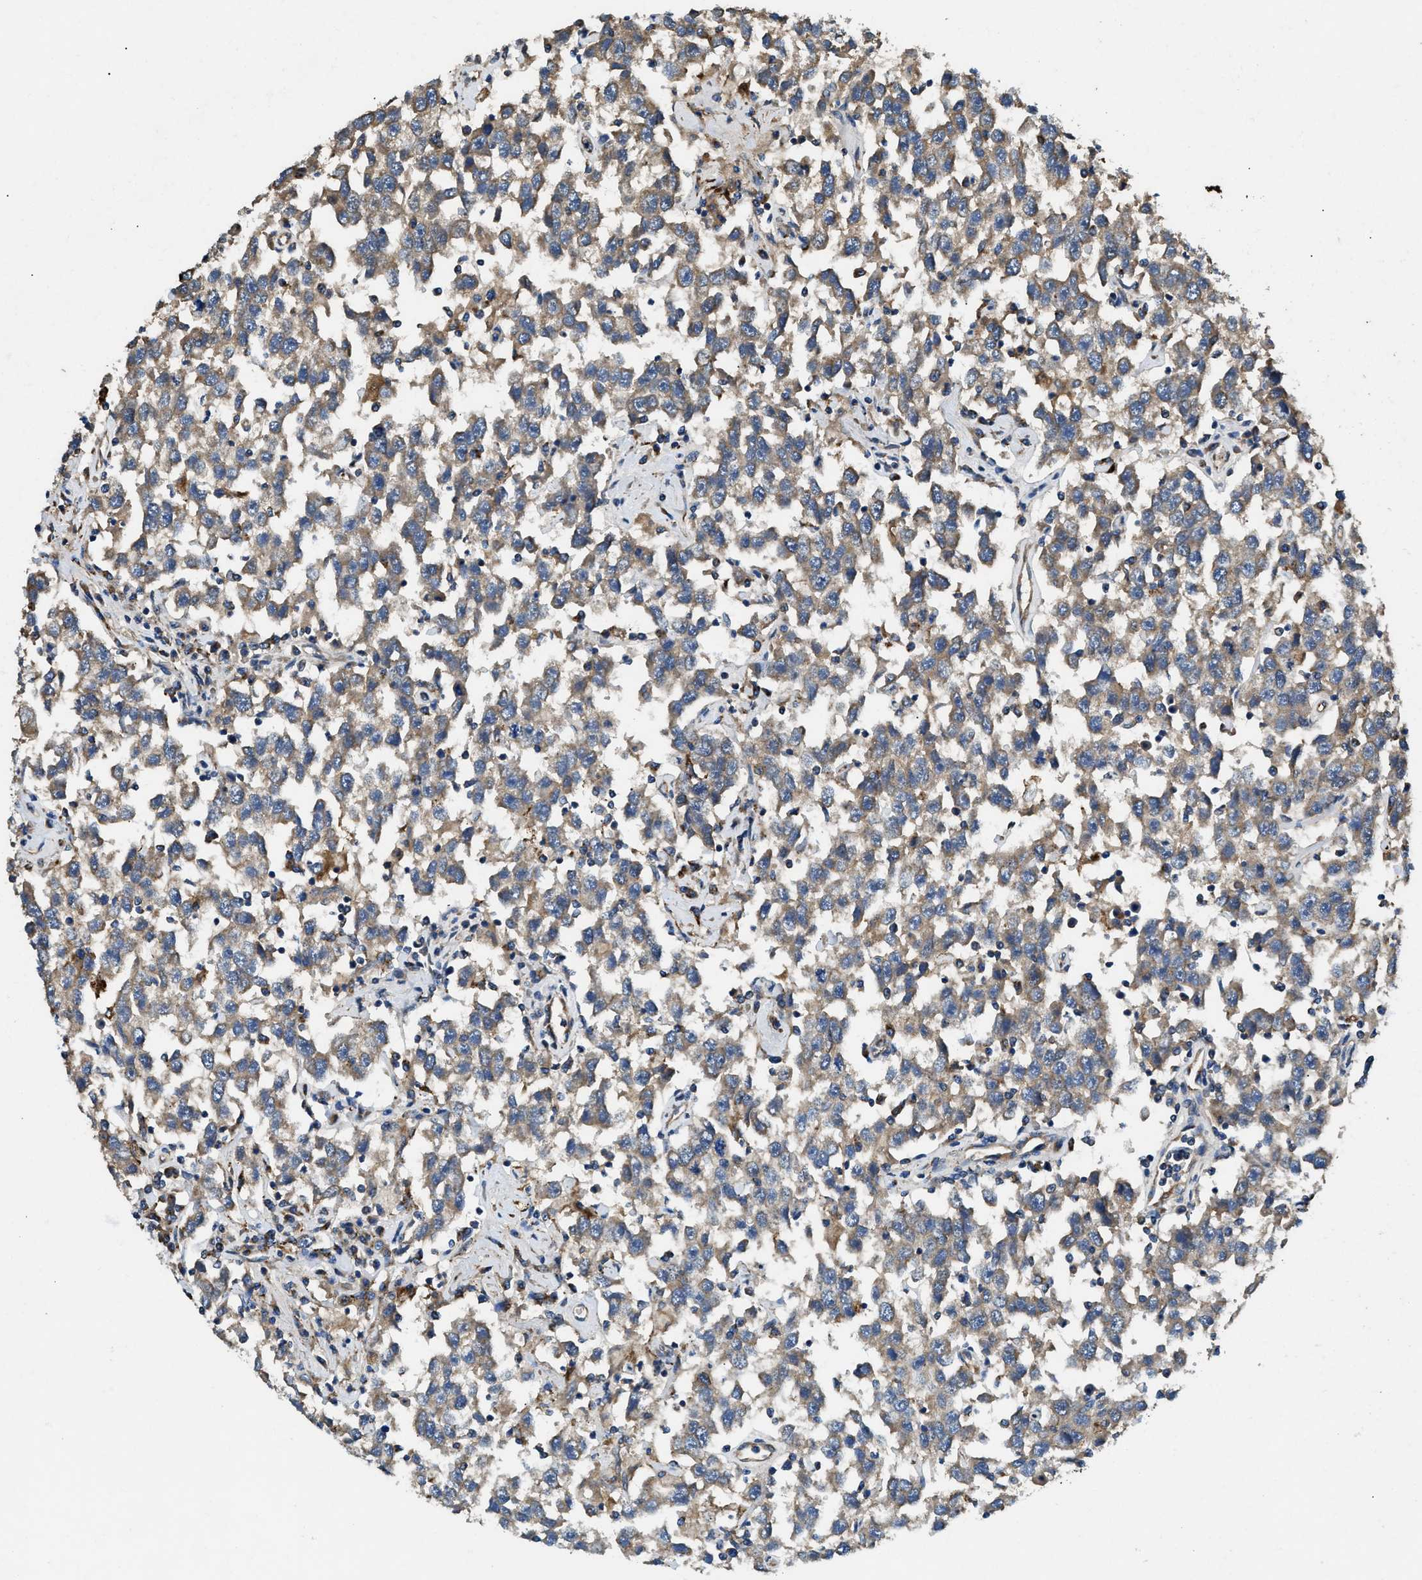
{"staining": {"intensity": "weak", "quantity": ">75%", "location": "cytoplasmic/membranous"}, "tissue": "testis cancer", "cell_type": "Tumor cells", "image_type": "cancer", "snomed": [{"axis": "morphology", "description": "Seminoma, NOS"}, {"axis": "topography", "description": "Testis"}], "caption": "Protein expression analysis of human testis seminoma reveals weak cytoplasmic/membranous expression in approximately >75% of tumor cells.", "gene": "CDK15", "patient": {"sex": "male", "age": 41}}